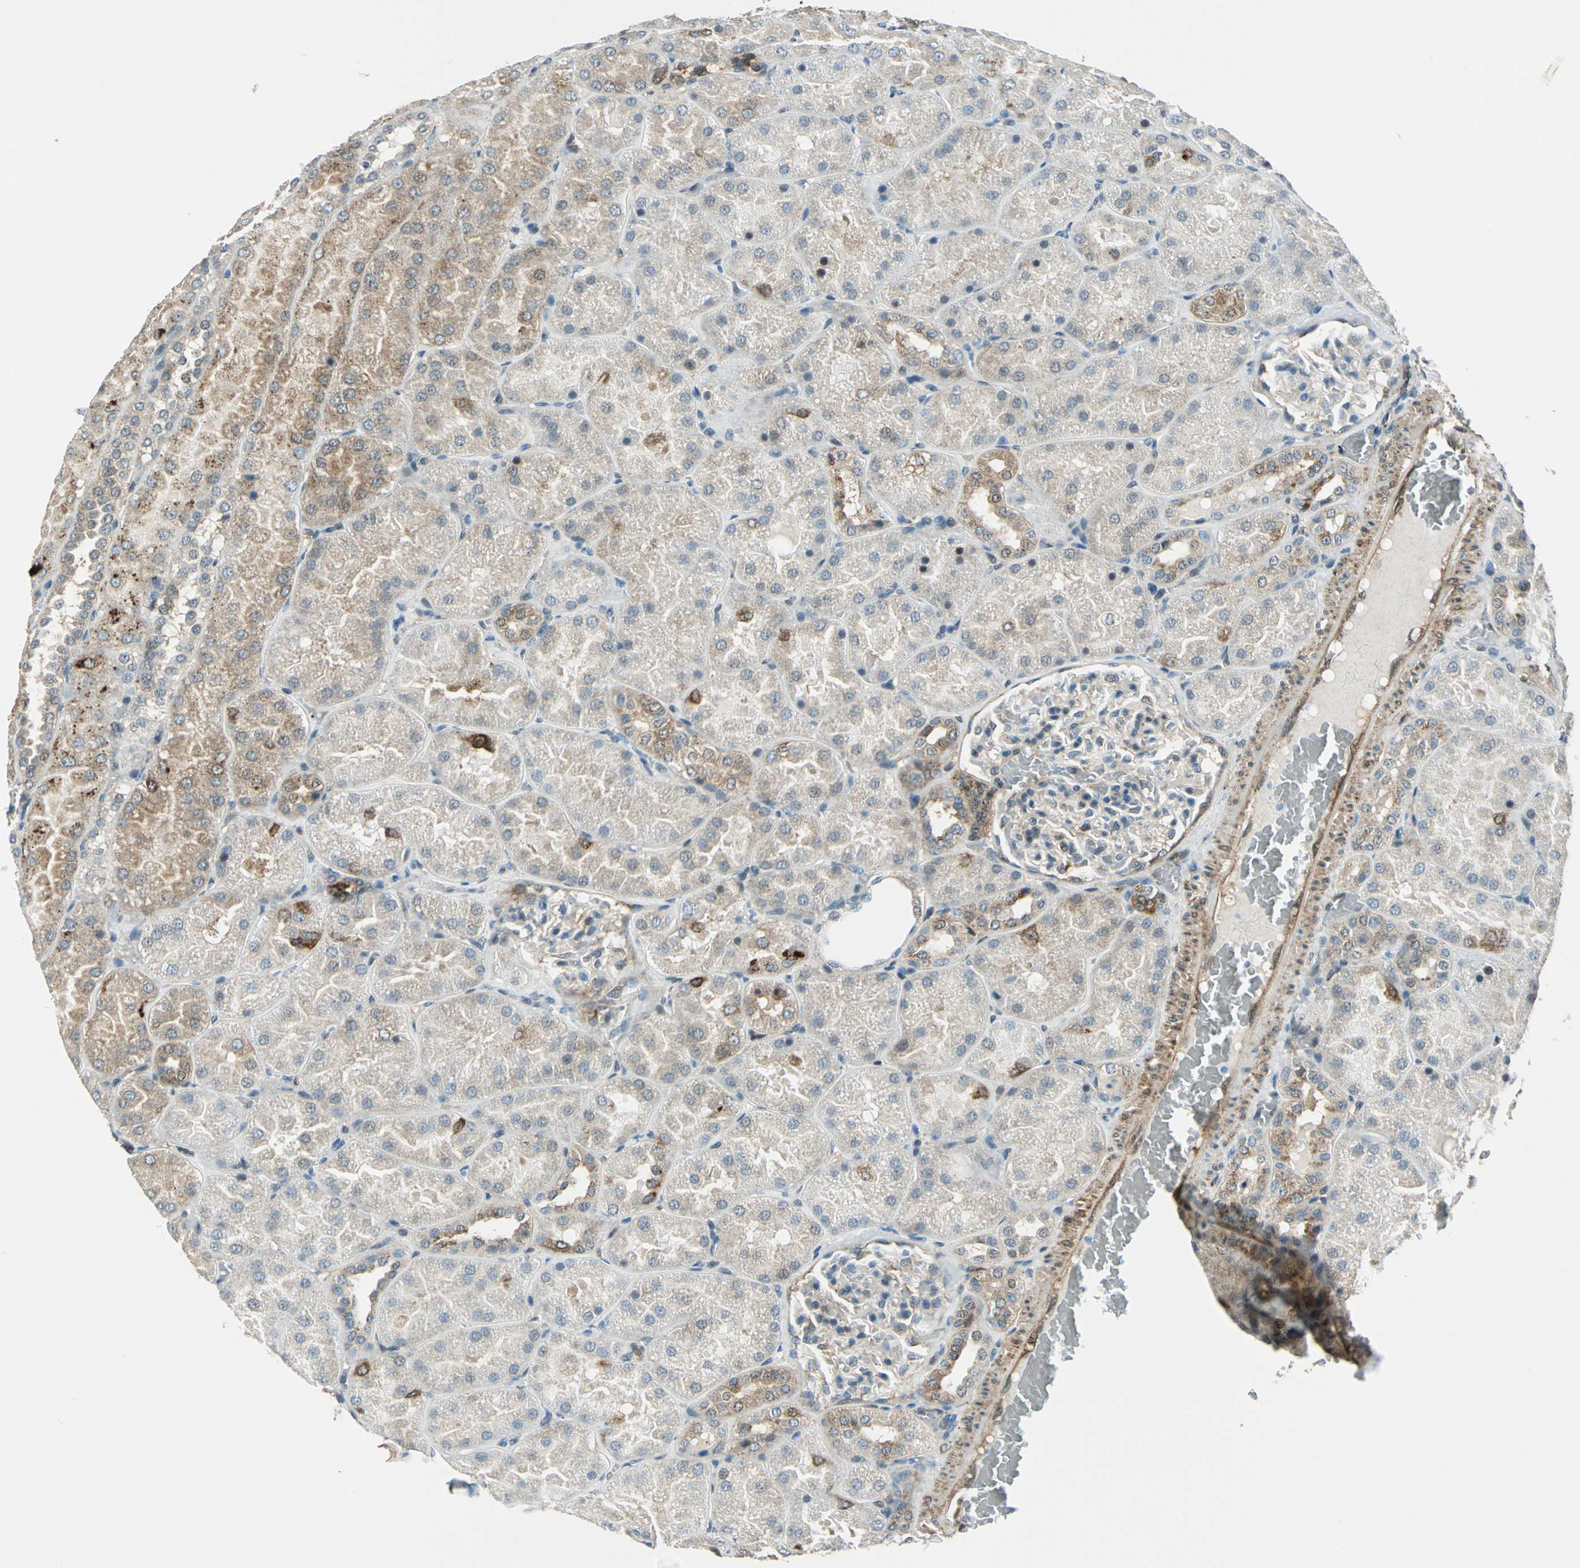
{"staining": {"intensity": "negative", "quantity": "none", "location": "none"}, "tissue": "kidney", "cell_type": "Cells in glomeruli", "image_type": "normal", "snomed": [{"axis": "morphology", "description": "Normal tissue, NOS"}, {"axis": "topography", "description": "Kidney"}], "caption": "Immunohistochemical staining of normal kidney shows no significant expression in cells in glomeruli. (Brightfield microscopy of DAB (3,3'-diaminobenzidine) immunohistochemistry at high magnification).", "gene": "HSPB1", "patient": {"sex": "male", "age": 28}}